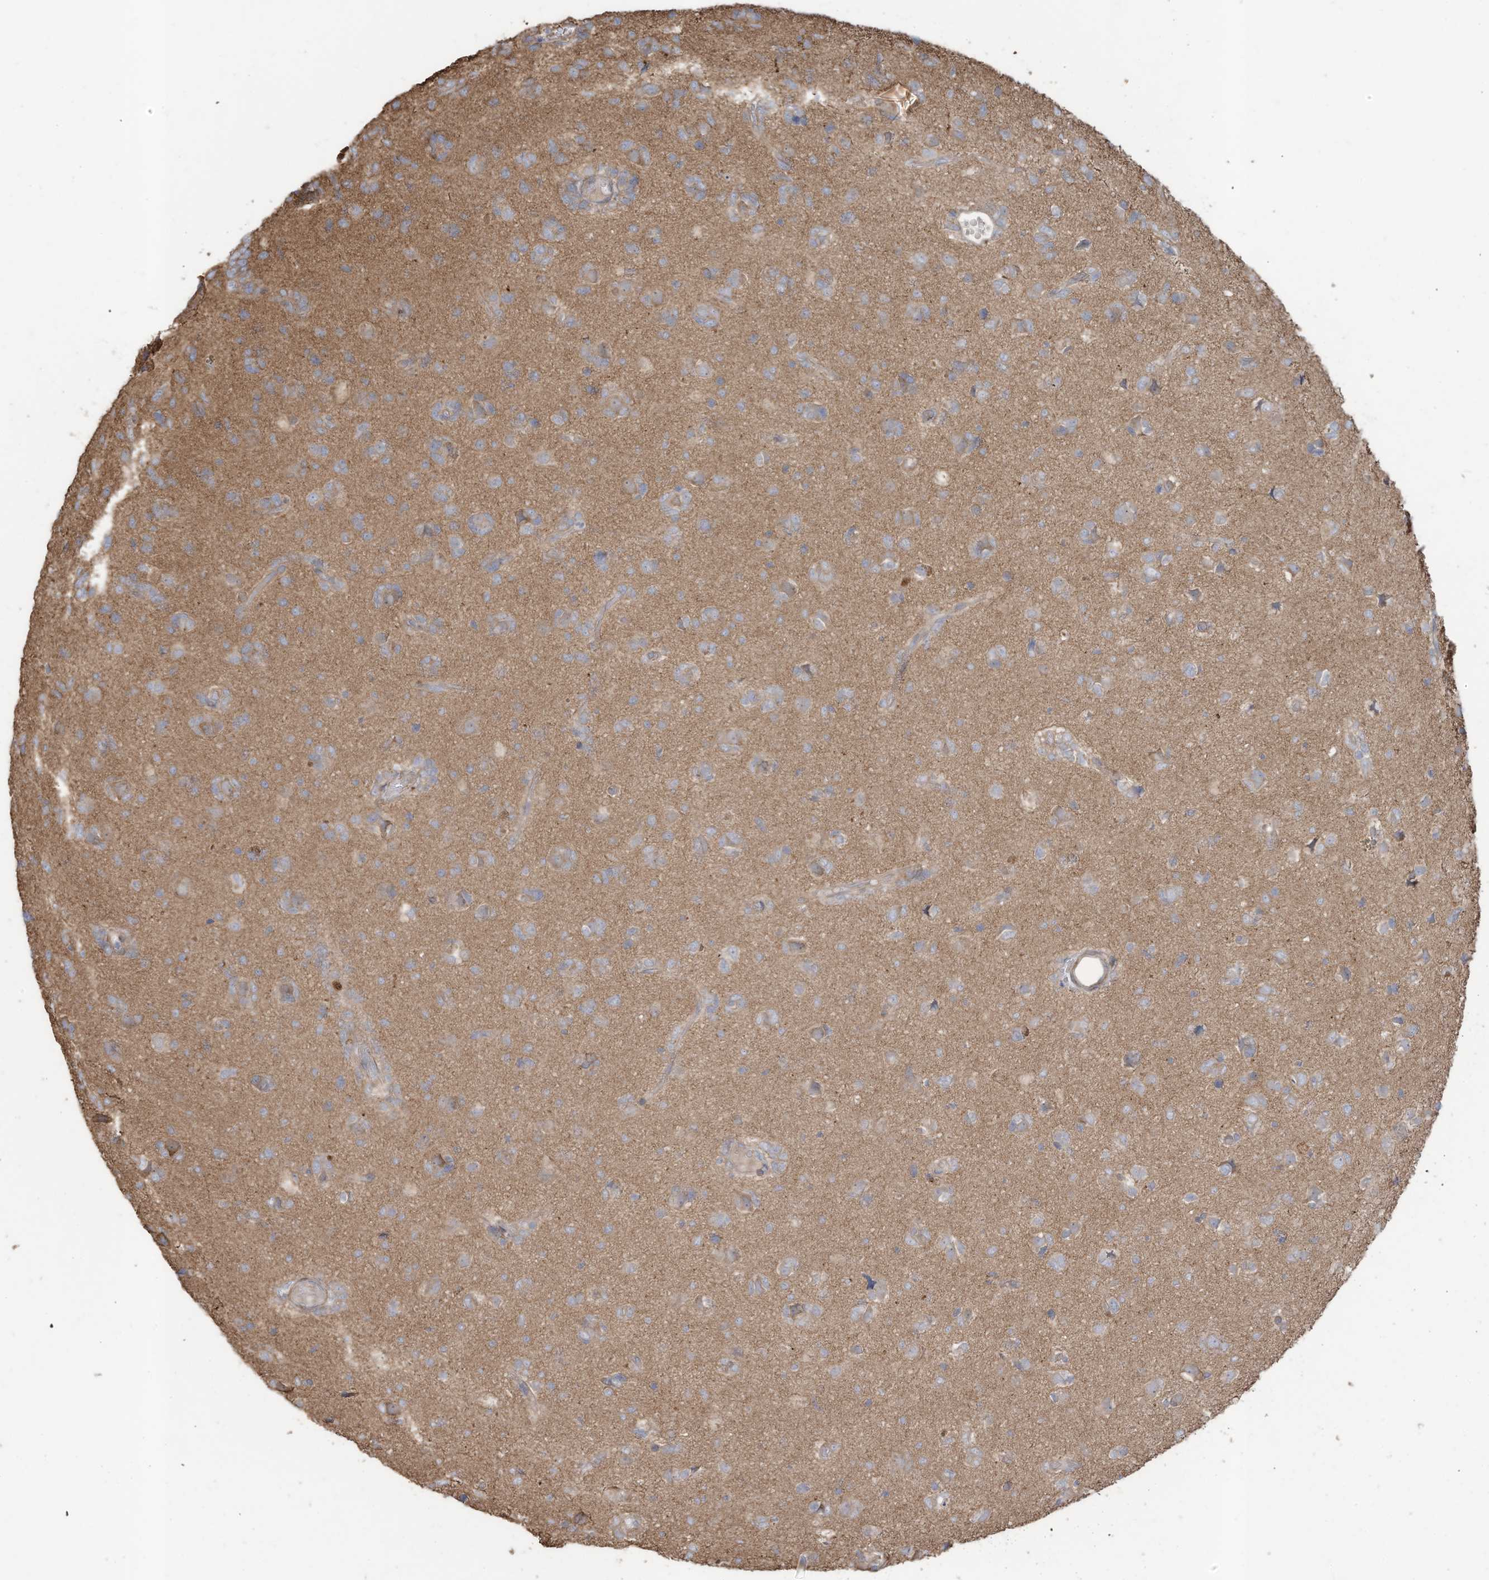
{"staining": {"intensity": "negative", "quantity": "none", "location": "none"}, "tissue": "glioma", "cell_type": "Tumor cells", "image_type": "cancer", "snomed": [{"axis": "morphology", "description": "Glioma, malignant, High grade"}, {"axis": "topography", "description": "Brain"}], "caption": "IHC micrograph of glioma stained for a protein (brown), which reveals no positivity in tumor cells.", "gene": "SLC17A7", "patient": {"sex": "female", "age": 59}}